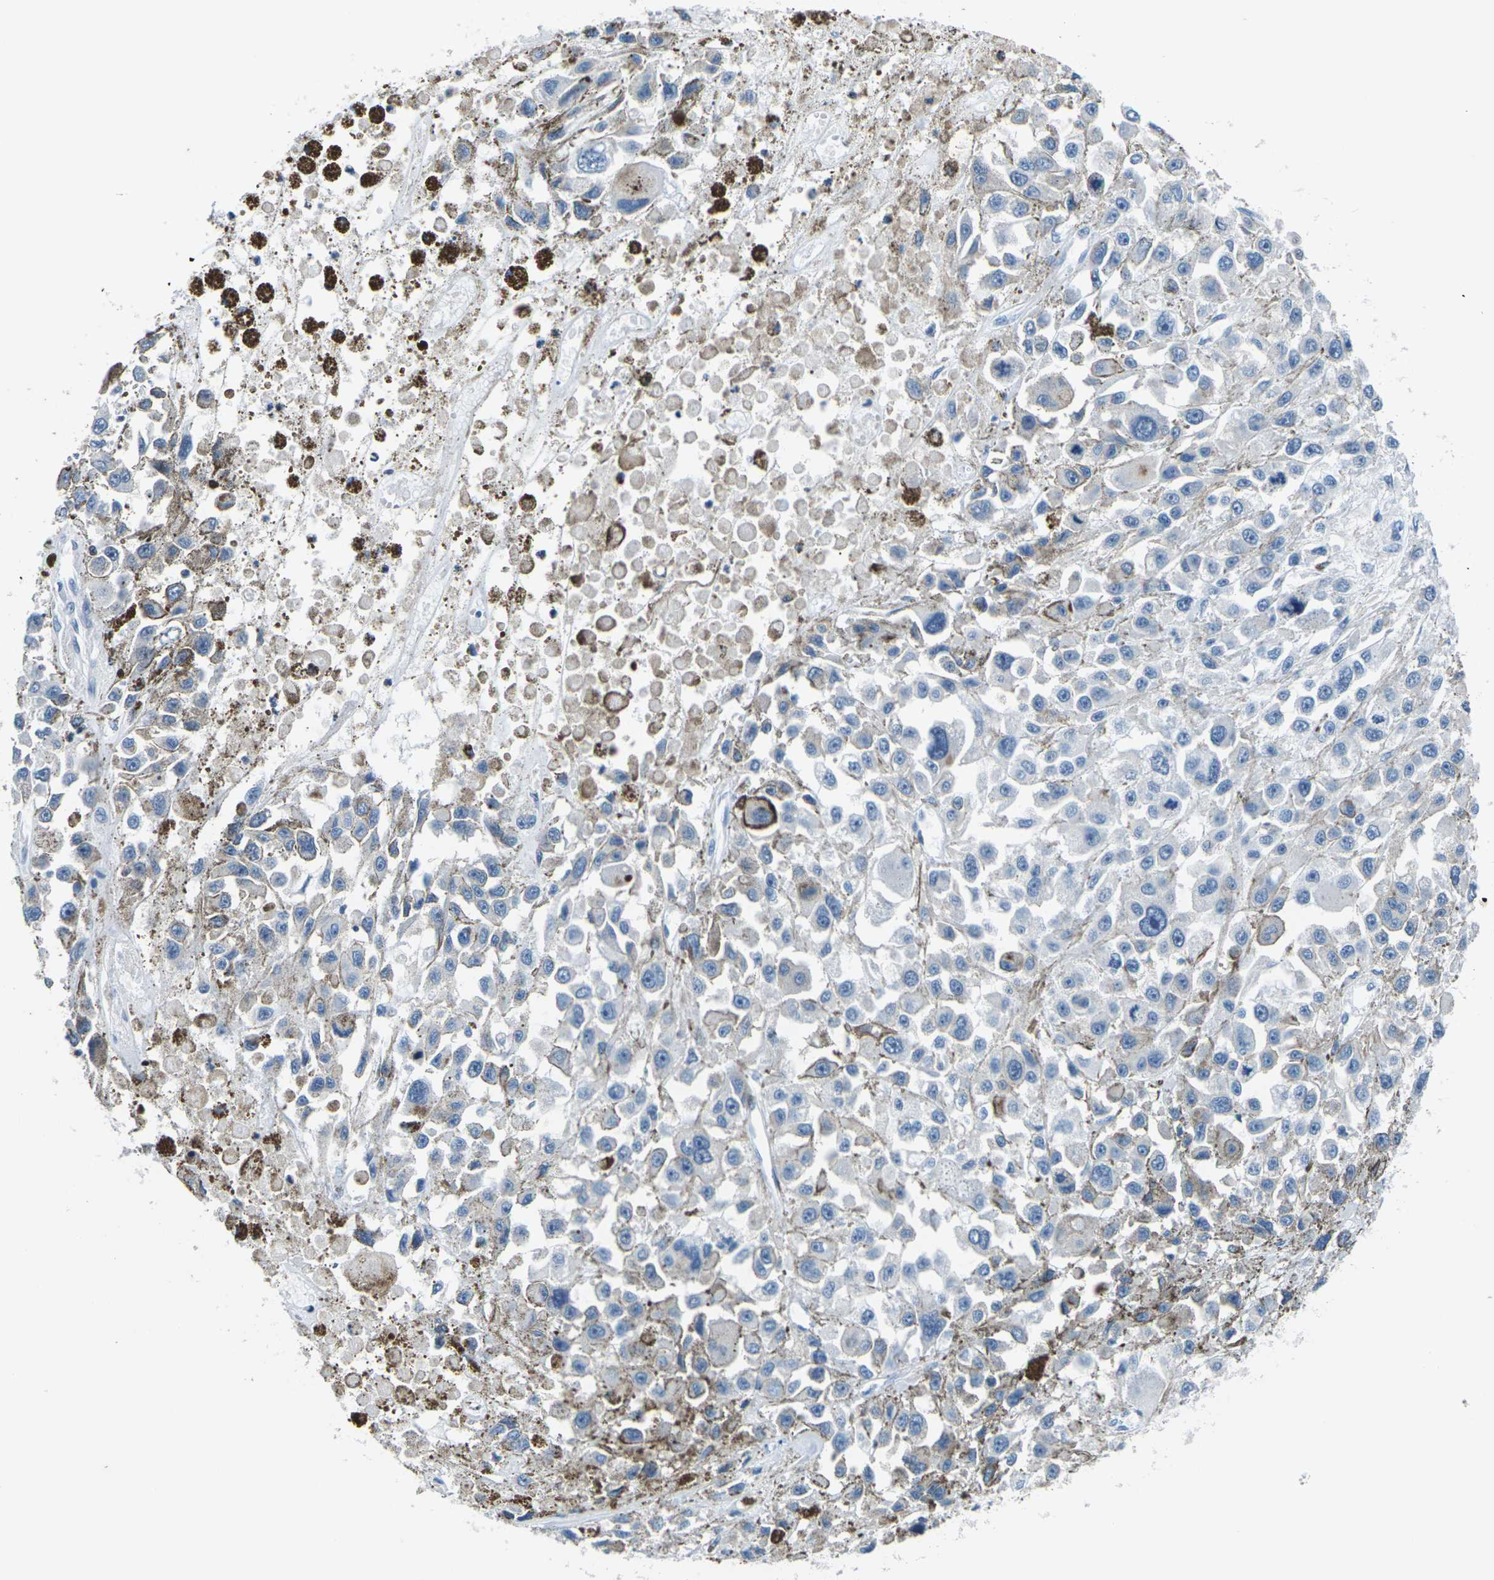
{"staining": {"intensity": "negative", "quantity": "none", "location": "none"}, "tissue": "melanoma", "cell_type": "Tumor cells", "image_type": "cancer", "snomed": [{"axis": "morphology", "description": "Malignant melanoma, Metastatic site"}, {"axis": "topography", "description": "Lymph node"}], "caption": "An immunohistochemistry photomicrograph of melanoma is shown. There is no staining in tumor cells of melanoma. (Stains: DAB immunohistochemistry with hematoxylin counter stain, Microscopy: brightfield microscopy at high magnification).", "gene": "UMOD", "patient": {"sex": "male", "age": 59}}